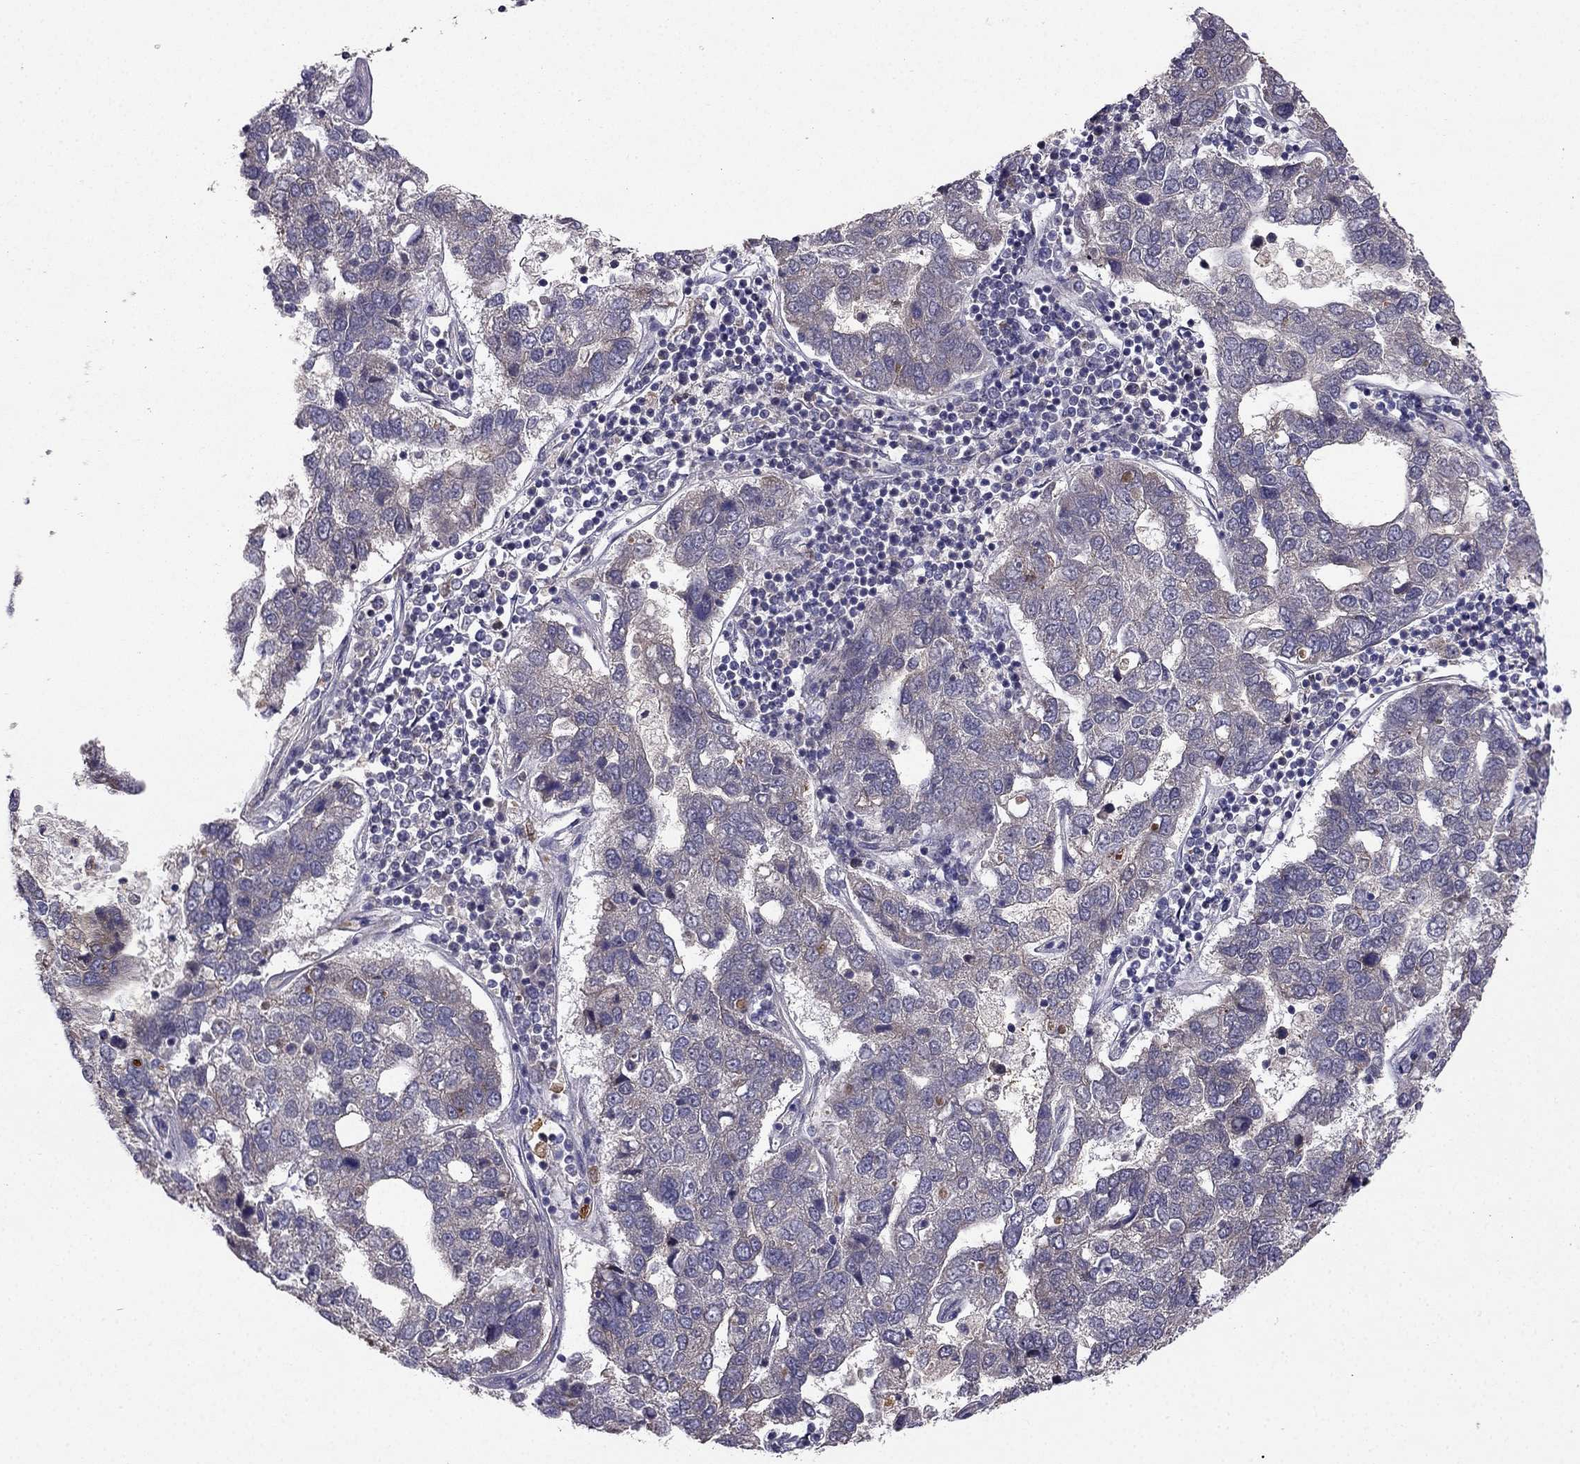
{"staining": {"intensity": "weak", "quantity": "<25%", "location": "cytoplasmic/membranous"}, "tissue": "pancreatic cancer", "cell_type": "Tumor cells", "image_type": "cancer", "snomed": [{"axis": "morphology", "description": "Adenocarcinoma, NOS"}, {"axis": "topography", "description": "Pancreas"}], "caption": "Micrograph shows no significant protein expression in tumor cells of pancreatic adenocarcinoma.", "gene": "STXBP5", "patient": {"sex": "female", "age": 61}}